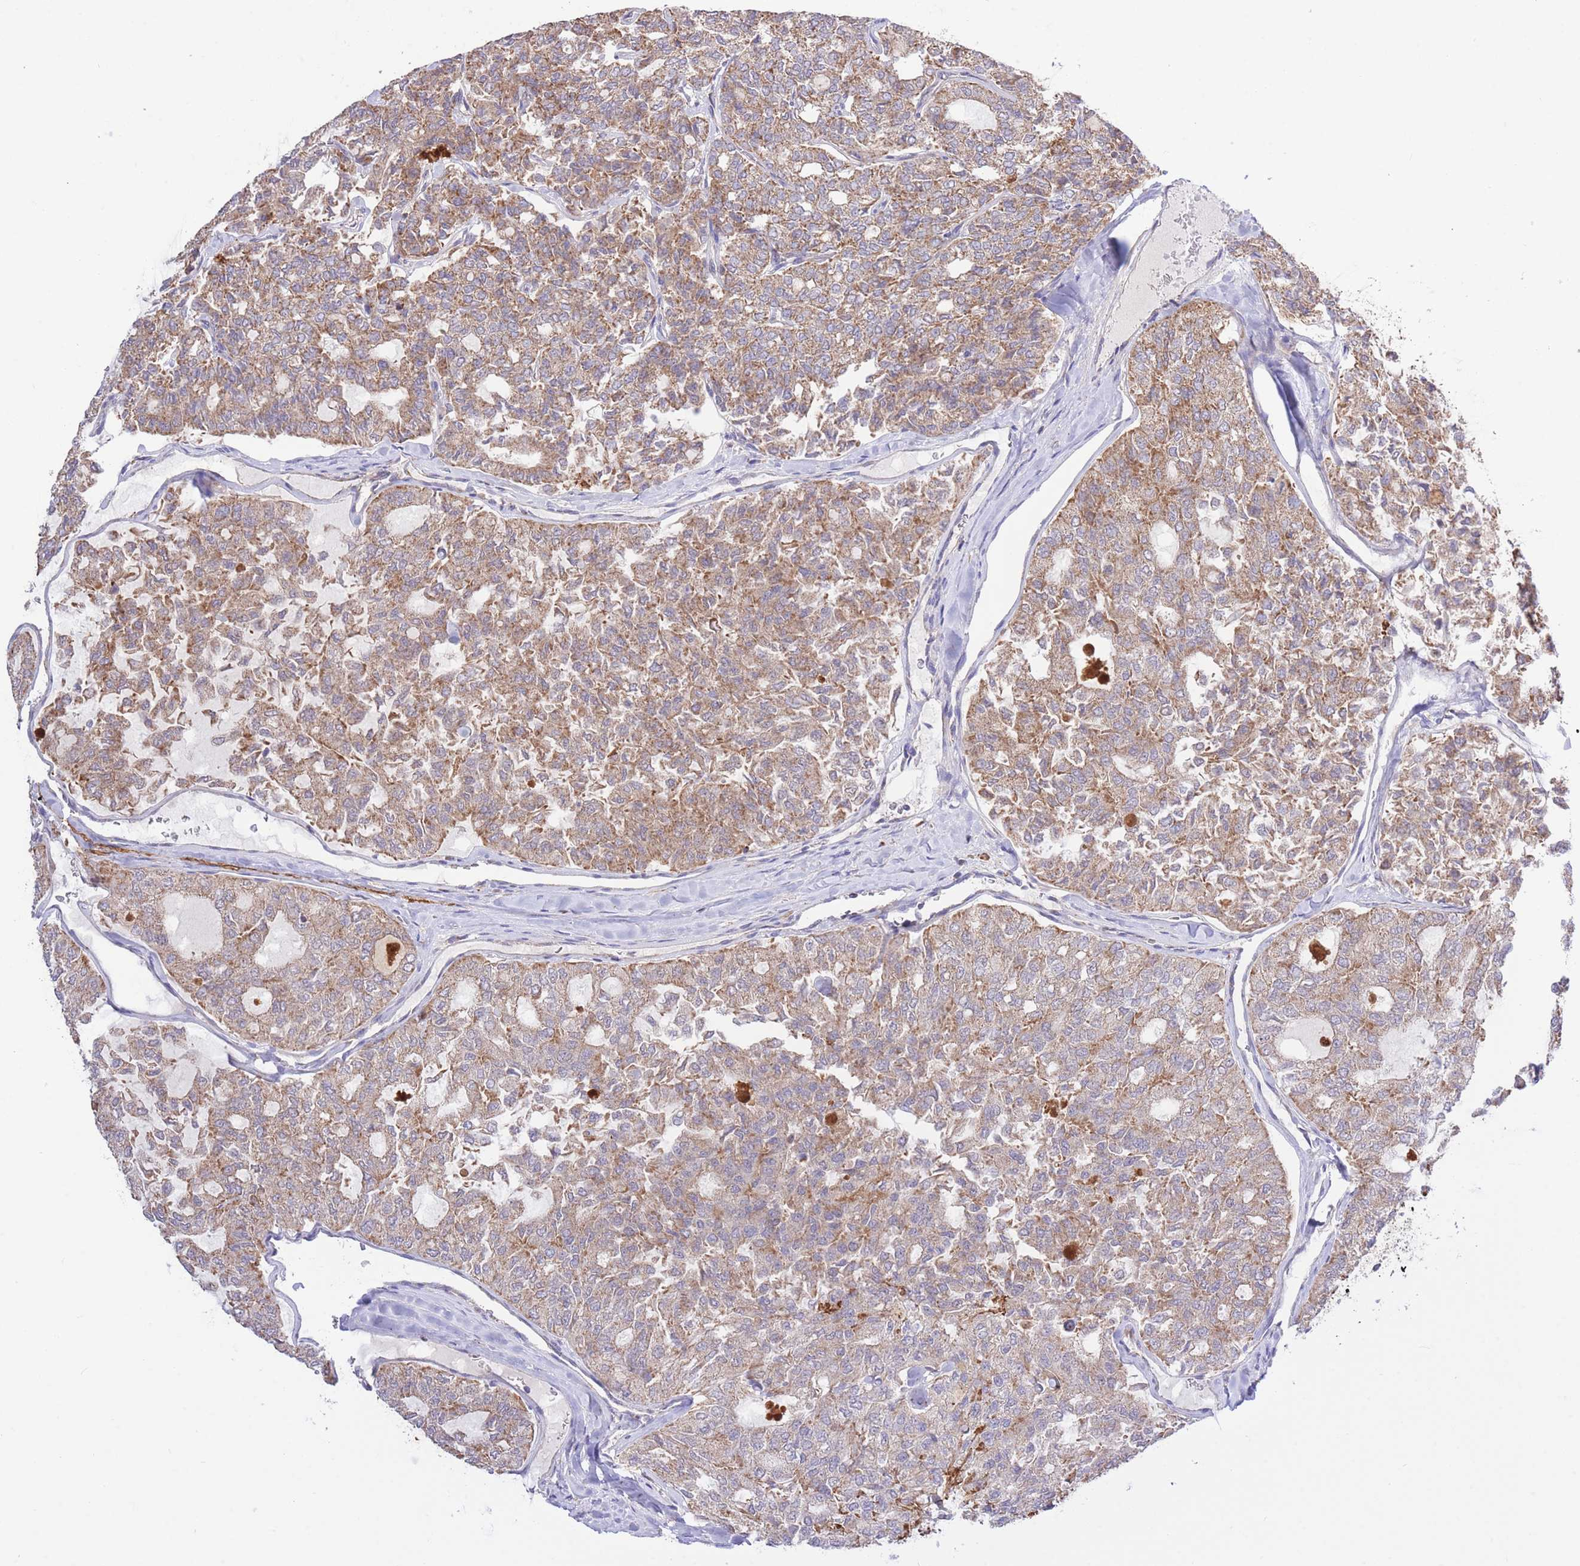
{"staining": {"intensity": "moderate", "quantity": ">75%", "location": "cytoplasmic/membranous"}, "tissue": "thyroid cancer", "cell_type": "Tumor cells", "image_type": "cancer", "snomed": [{"axis": "morphology", "description": "Follicular adenoma carcinoma, NOS"}, {"axis": "topography", "description": "Thyroid gland"}], "caption": "Thyroid cancer (follicular adenoma carcinoma) stained for a protein displays moderate cytoplasmic/membranous positivity in tumor cells.", "gene": "ATP13A2", "patient": {"sex": "male", "age": 75}}